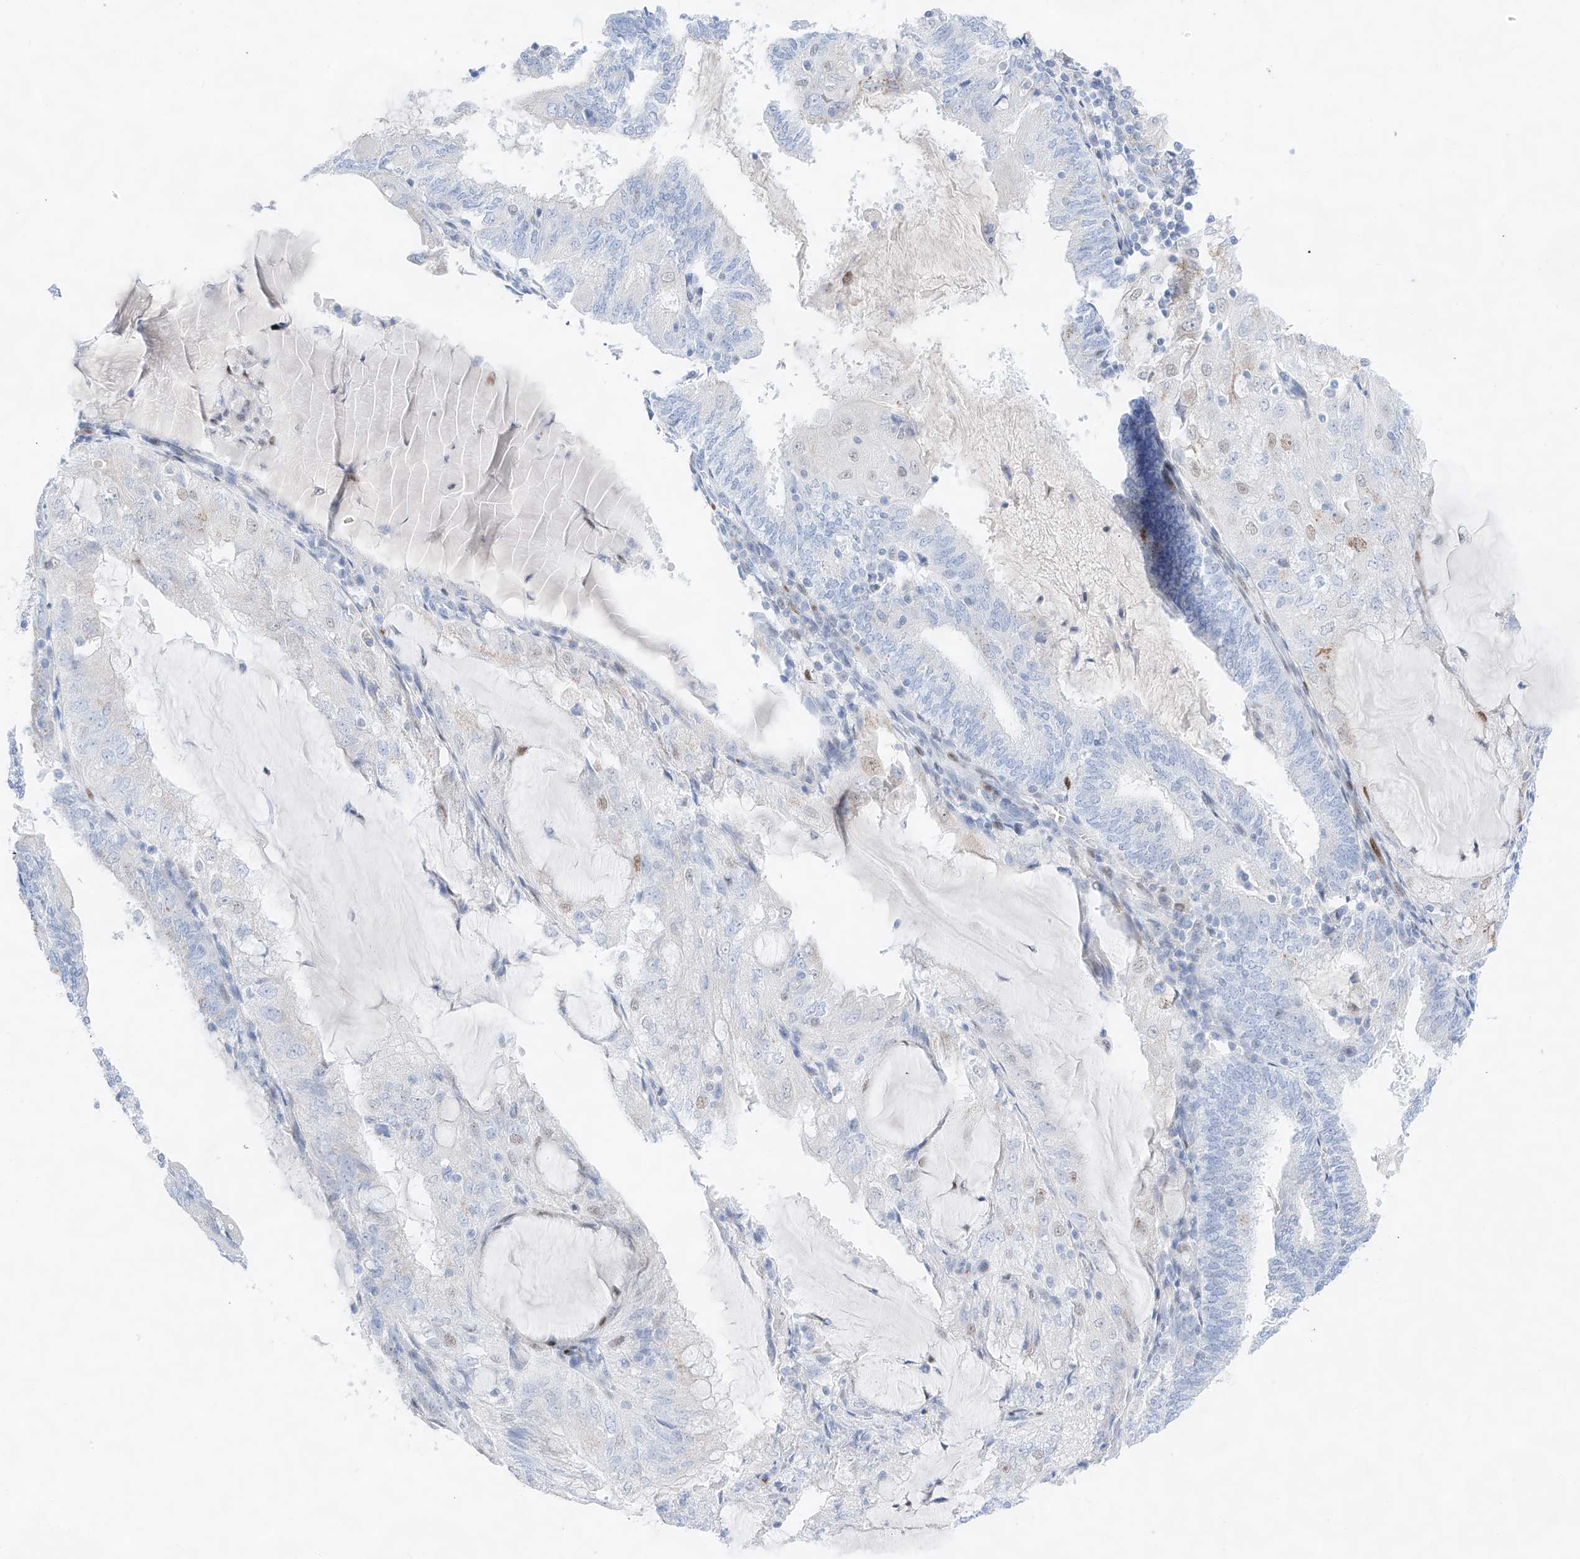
{"staining": {"intensity": "negative", "quantity": "none", "location": "none"}, "tissue": "endometrial cancer", "cell_type": "Tumor cells", "image_type": "cancer", "snomed": [{"axis": "morphology", "description": "Adenocarcinoma, NOS"}, {"axis": "topography", "description": "Endometrium"}], "caption": "DAB (3,3'-diaminobenzidine) immunohistochemical staining of human adenocarcinoma (endometrial) reveals no significant expression in tumor cells.", "gene": "NT5C3B", "patient": {"sex": "female", "age": 81}}